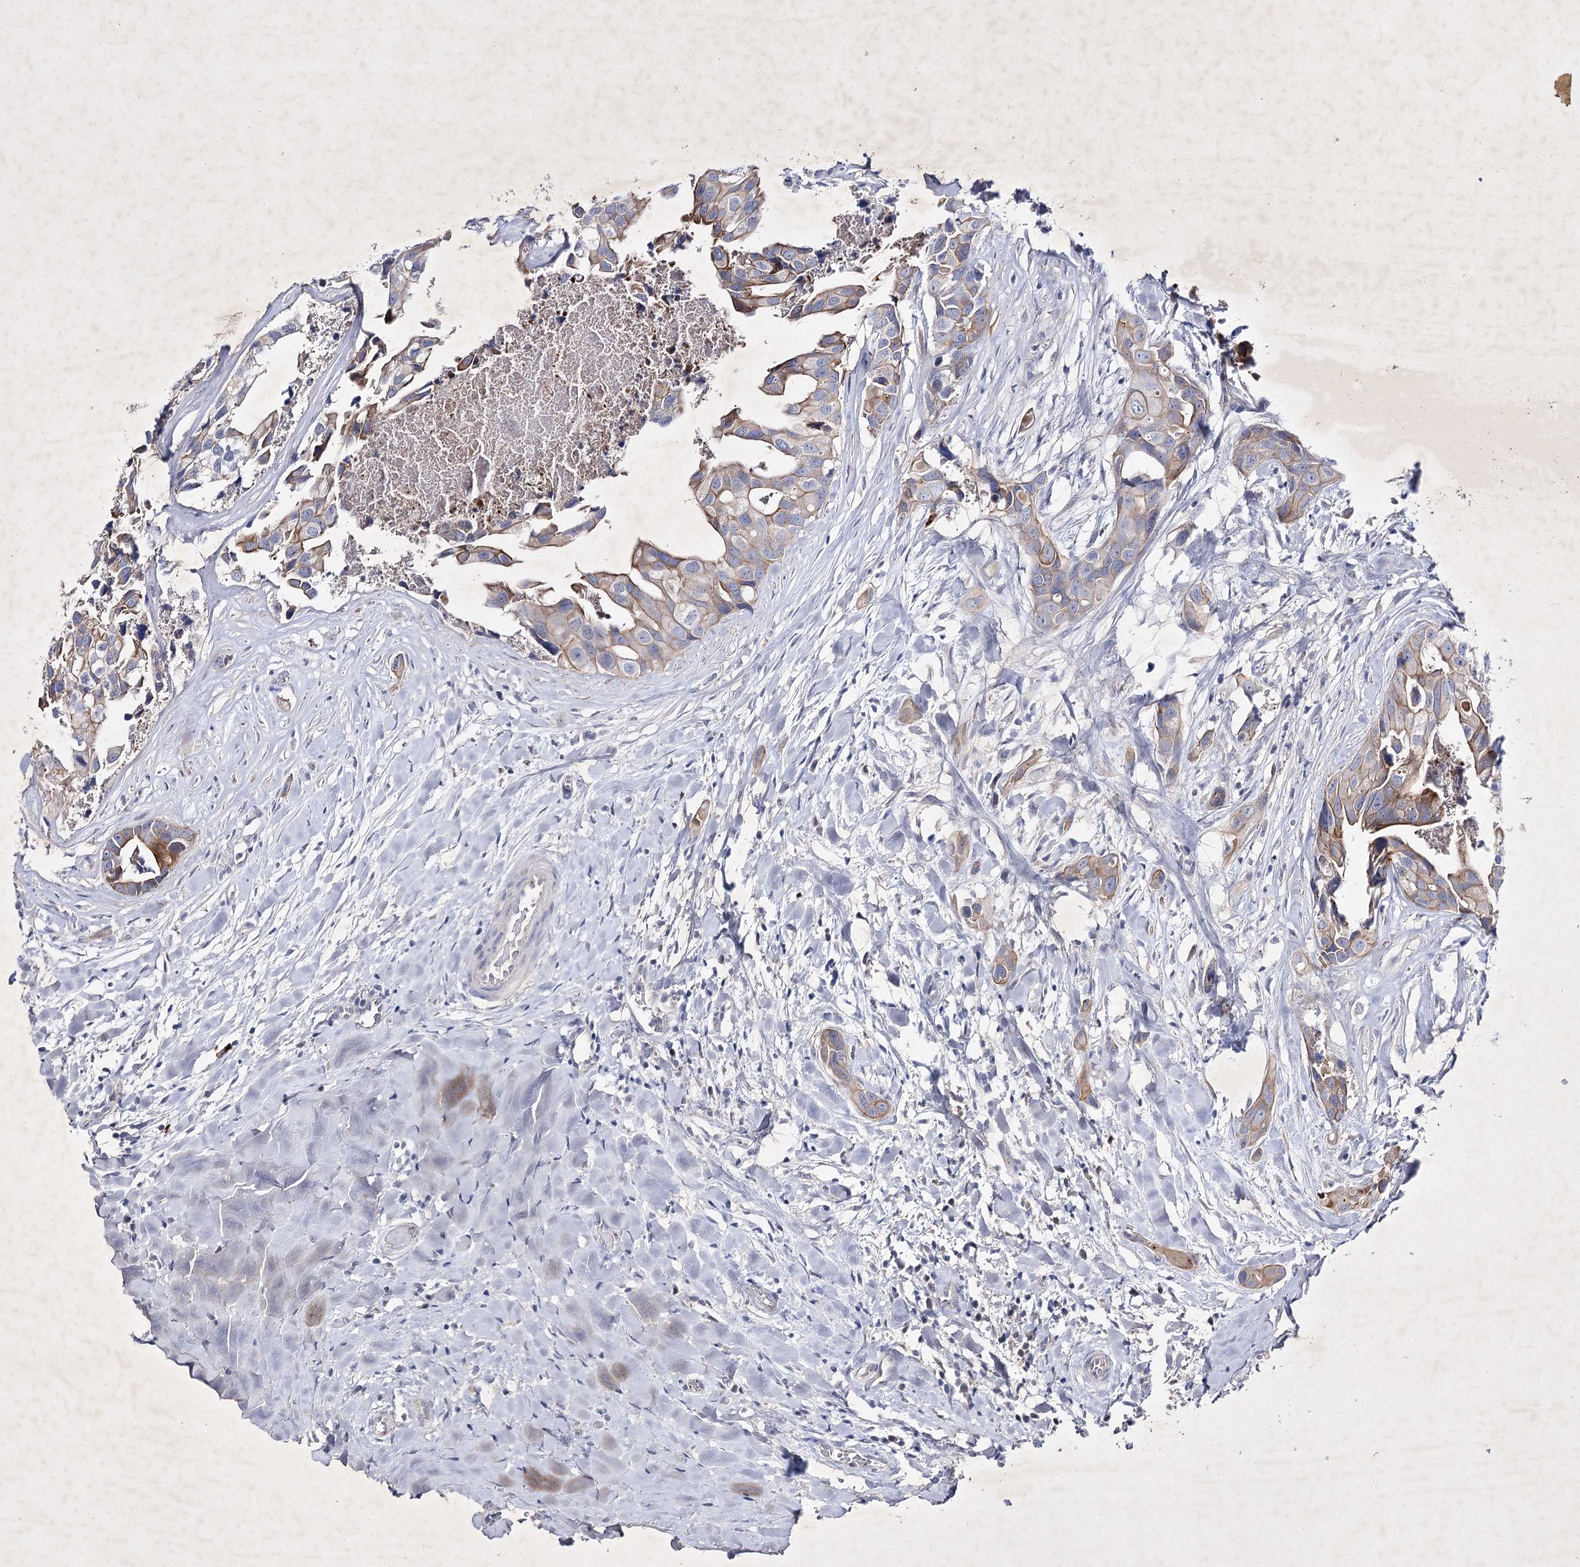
{"staining": {"intensity": "moderate", "quantity": ">75%", "location": "cytoplasmic/membranous"}, "tissue": "head and neck cancer", "cell_type": "Tumor cells", "image_type": "cancer", "snomed": [{"axis": "morphology", "description": "Adenocarcinoma, NOS"}, {"axis": "morphology", "description": "Adenocarcinoma, metastatic, NOS"}, {"axis": "topography", "description": "Head-Neck"}], "caption": "IHC (DAB) staining of head and neck adenocarcinoma reveals moderate cytoplasmic/membranous protein expression in approximately >75% of tumor cells.", "gene": "COX15", "patient": {"sex": "male", "age": 75}}